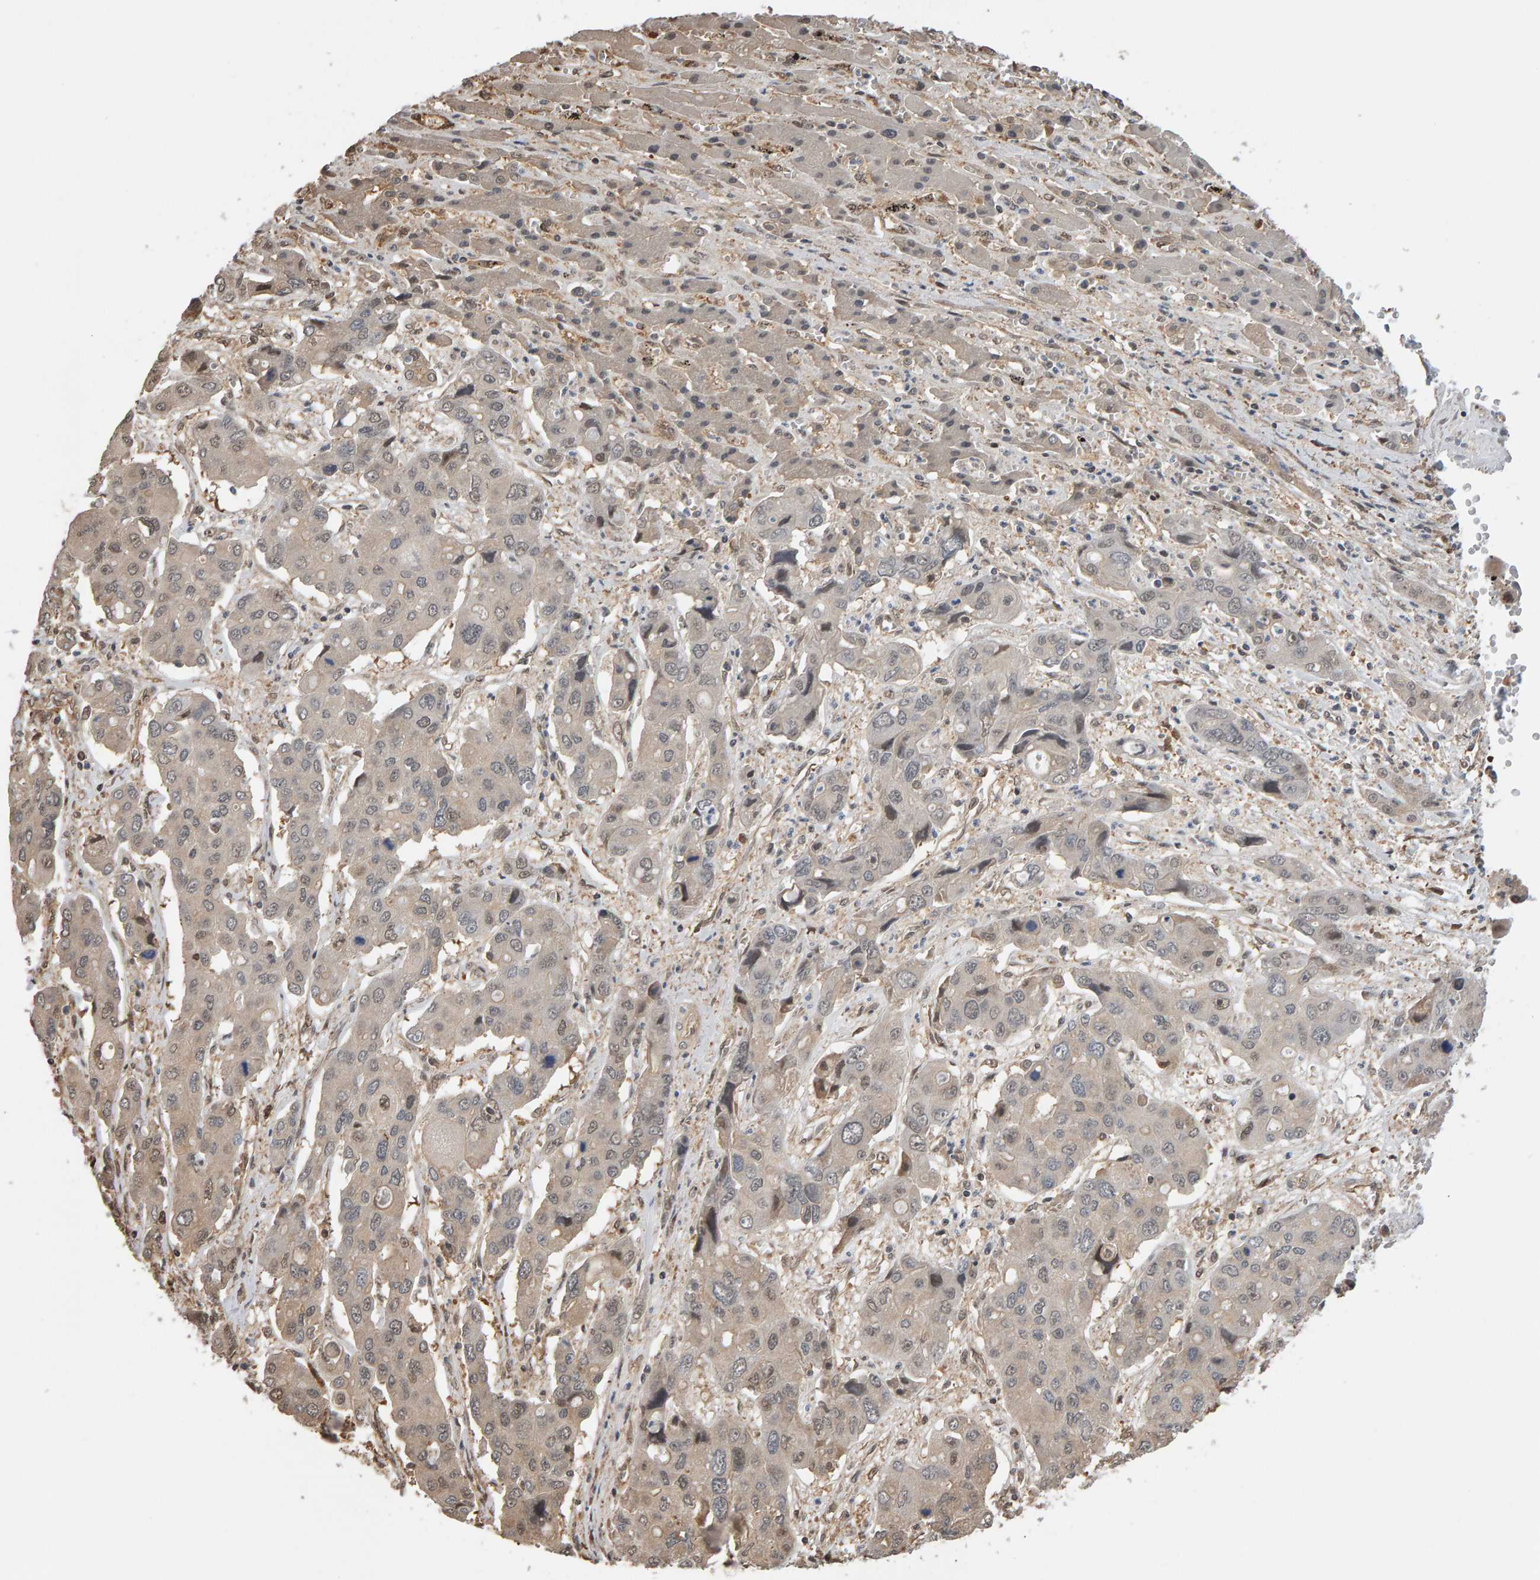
{"staining": {"intensity": "weak", "quantity": "<25%", "location": "cytoplasmic/membranous"}, "tissue": "liver cancer", "cell_type": "Tumor cells", "image_type": "cancer", "snomed": [{"axis": "morphology", "description": "Cholangiocarcinoma"}, {"axis": "topography", "description": "Liver"}], "caption": "Micrograph shows no protein positivity in tumor cells of liver cancer (cholangiocarcinoma) tissue. The staining was performed using DAB (3,3'-diaminobenzidine) to visualize the protein expression in brown, while the nuclei were stained in blue with hematoxylin (Magnification: 20x).", "gene": "COASY", "patient": {"sex": "male", "age": 67}}